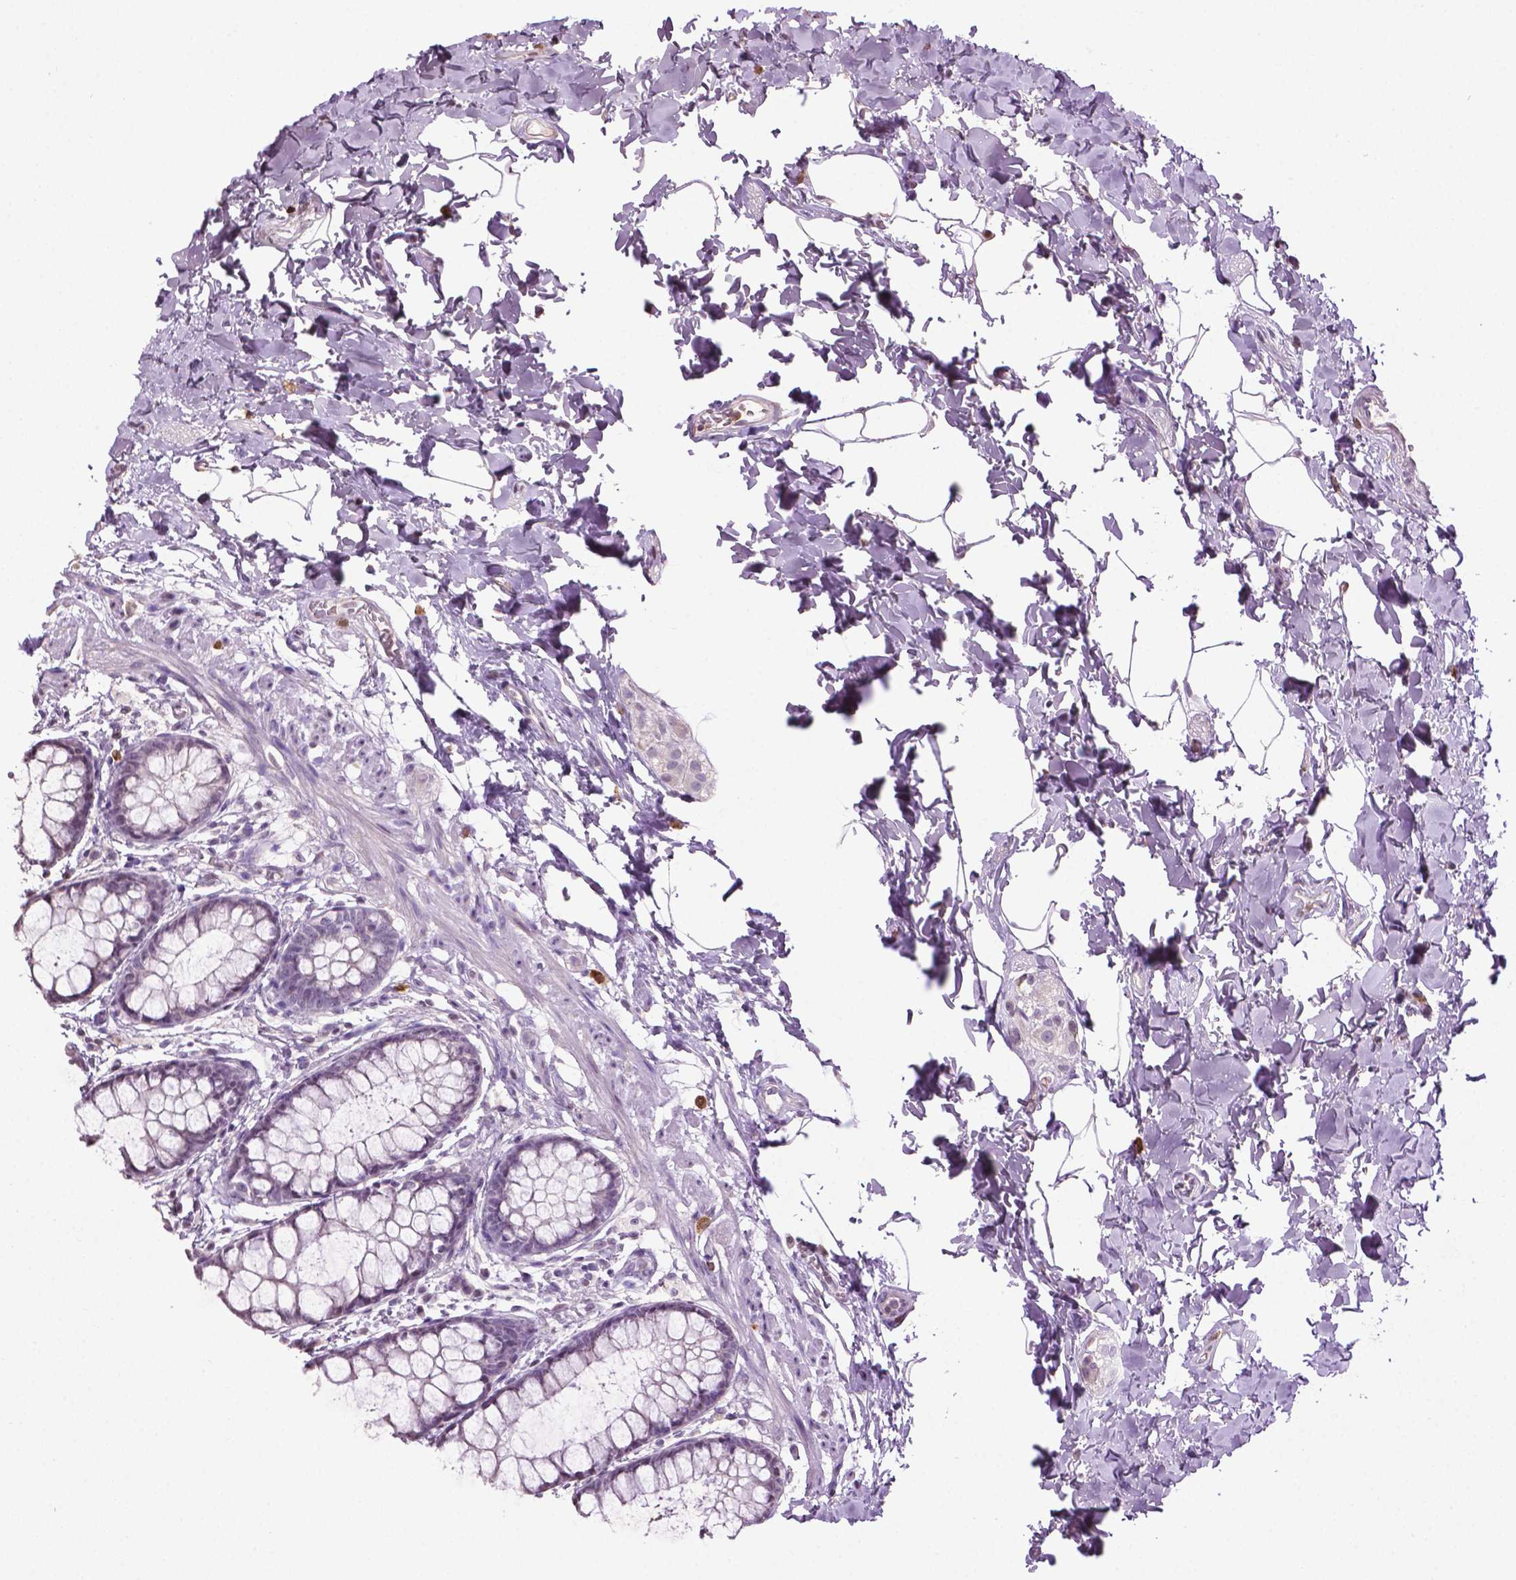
{"staining": {"intensity": "negative", "quantity": "none", "location": "none"}, "tissue": "rectum", "cell_type": "Glandular cells", "image_type": "normal", "snomed": [{"axis": "morphology", "description": "Normal tissue, NOS"}, {"axis": "topography", "description": "Rectum"}], "caption": "This is an immunohistochemistry (IHC) photomicrograph of normal human rectum. There is no staining in glandular cells.", "gene": "NTNG2", "patient": {"sex": "female", "age": 62}}